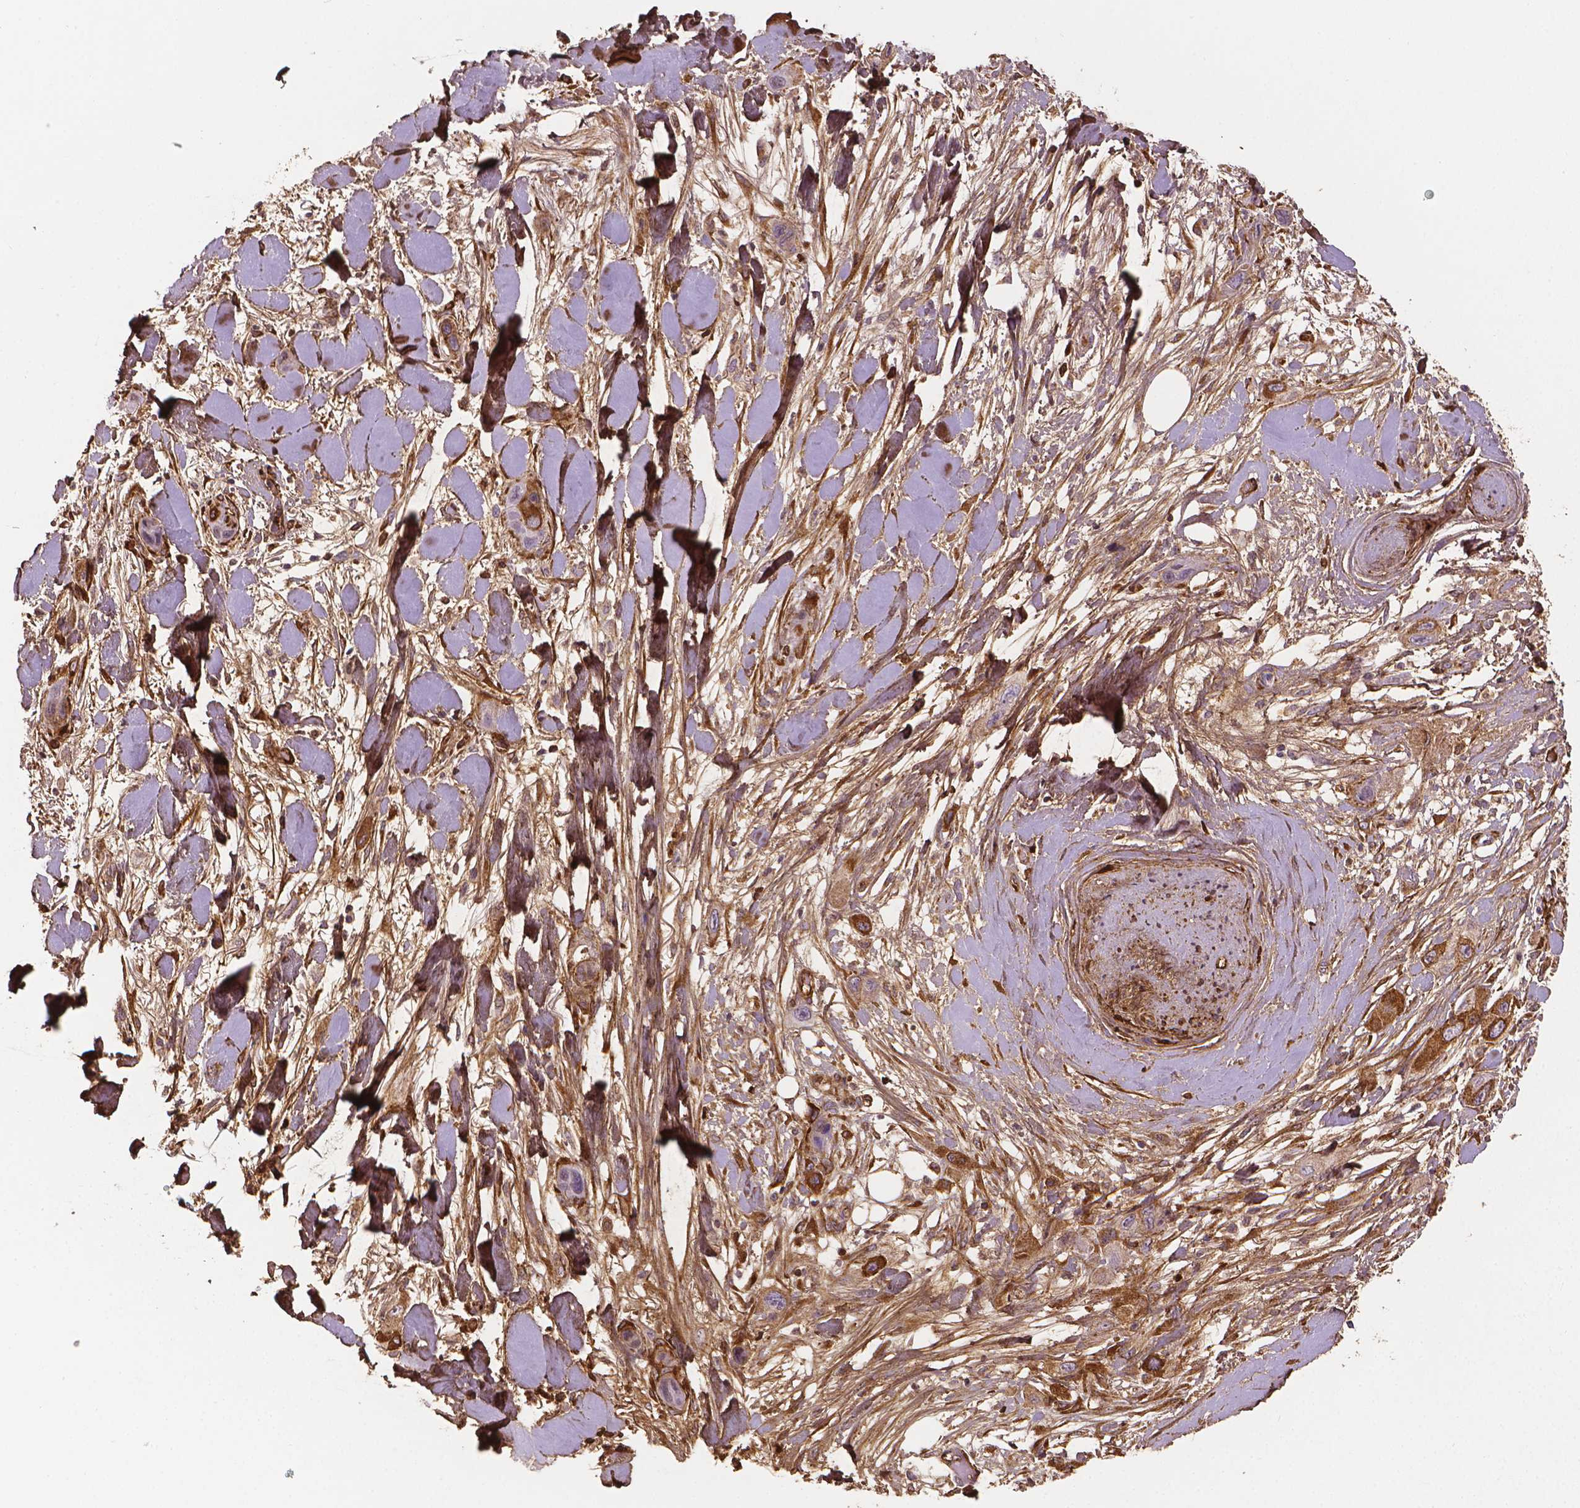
{"staining": {"intensity": "strong", "quantity": "<25%", "location": "cytoplasmic/membranous"}, "tissue": "skin cancer", "cell_type": "Tumor cells", "image_type": "cancer", "snomed": [{"axis": "morphology", "description": "Squamous cell carcinoma, NOS"}, {"axis": "topography", "description": "Skin"}], "caption": "High-magnification brightfield microscopy of squamous cell carcinoma (skin) stained with DAB (brown) and counterstained with hematoxylin (blue). tumor cells exhibit strong cytoplasmic/membranous staining is appreciated in about<25% of cells. (DAB (3,3'-diaminobenzidine) IHC with brightfield microscopy, high magnification).", "gene": "DCN", "patient": {"sex": "male", "age": 79}}